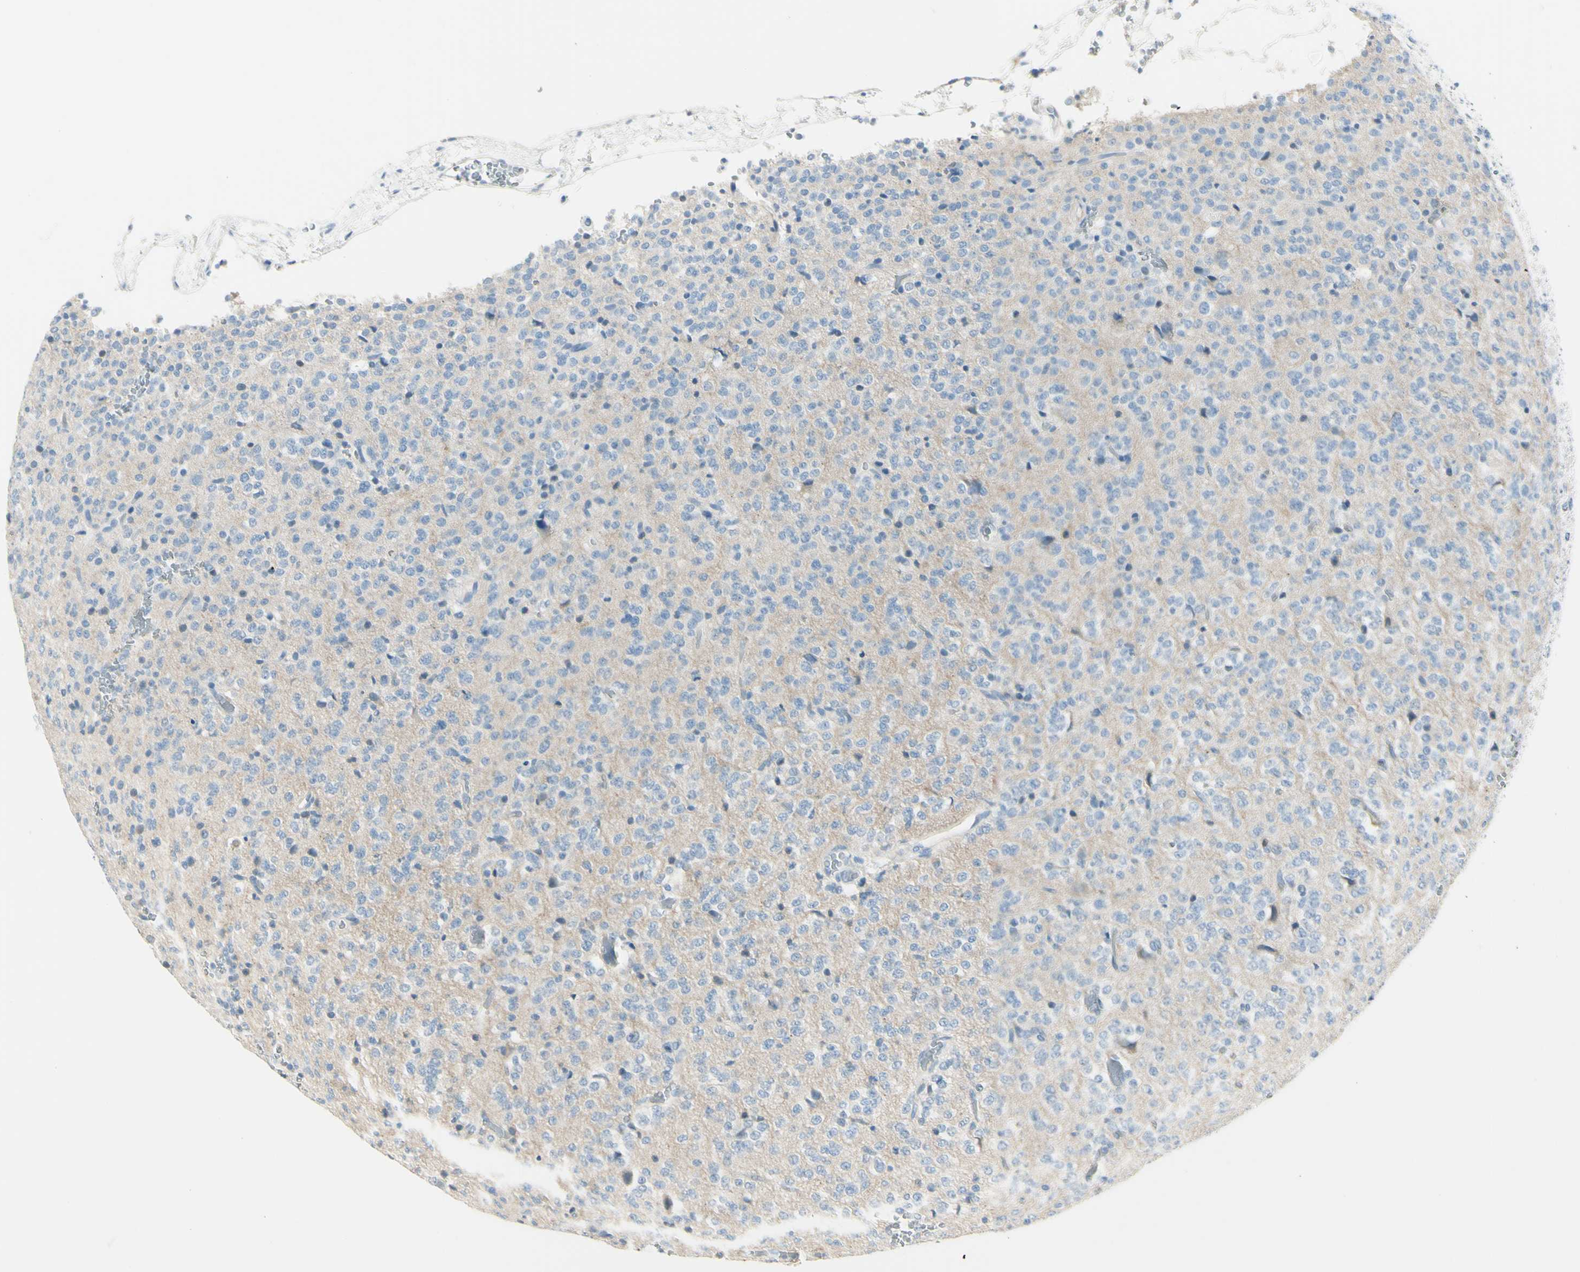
{"staining": {"intensity": "negative", "quantity": "none", "location": "none"}, "tissue": "glioma", "cell_type": "Tumor cells", "image_type": "cancer", "snomed": [{"axis": "morphology", "description": "Glioma, malignant, Low grade"}, {"axis": "topography", "description": "Brain"}], "caption": "Photomicrograph shows no significant protein expression in tumor cells of malignant glioma (low-grade). The staining is performed using DAB brown chromogen with nuclei counter-stained in using hematoxylin.", "gene": "DLG4", "patient": {"sex": "male", "age": 38}}